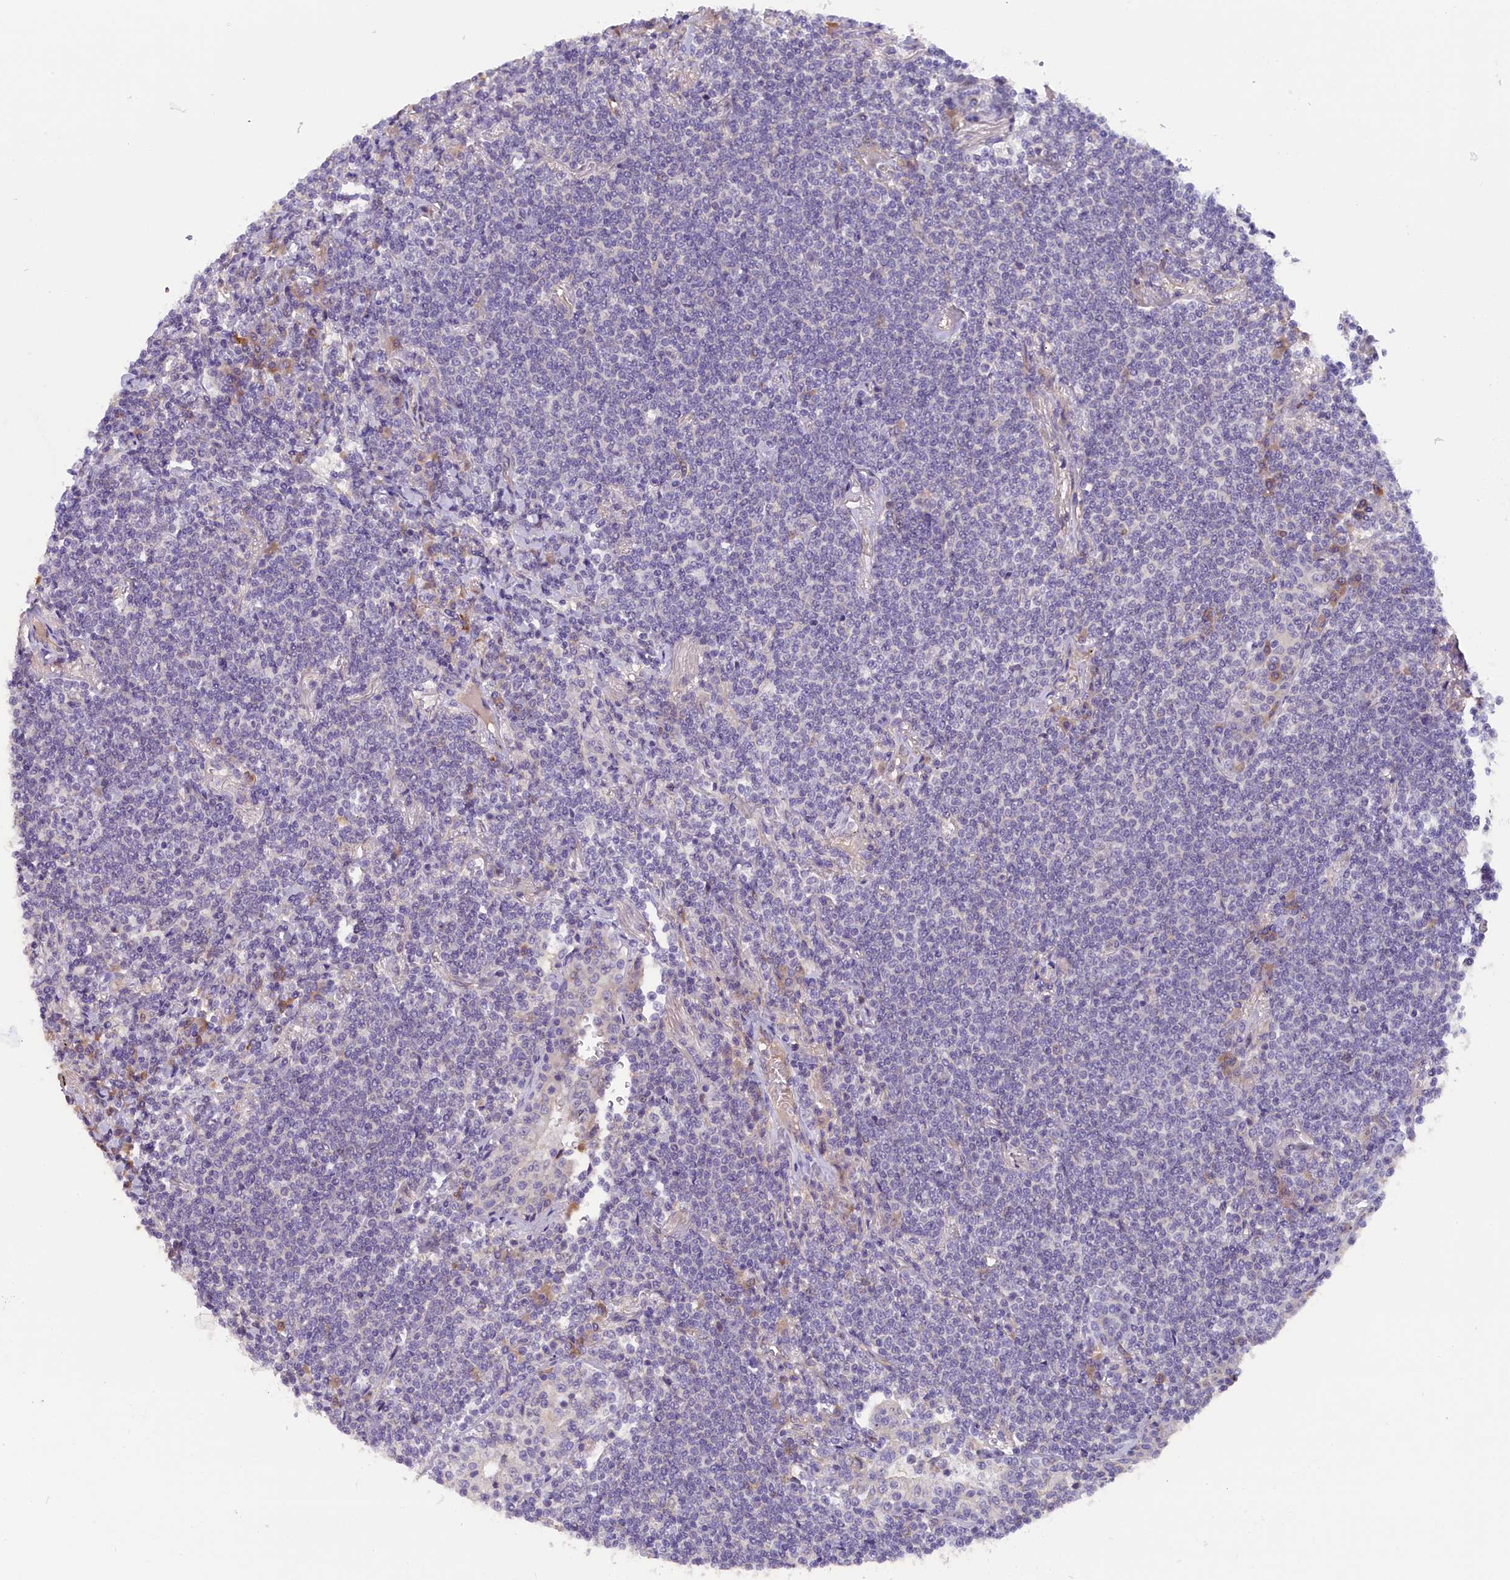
{"staining": {"intensity": "negative", "quantity": "none", "location": "none"}, "tissue": "lymphoma", "cell_type": "Tumor cells", "image_type": "cancer", "snomed": [{"axis": "morphology", "description": "Malignant lymphoma, non-Hodgkin's type, Low grade"}, {"axis": "topography", "description": "Lung"}], "caption": "An immunohistochemistry photomicrograph of lymphoma is shown. There is no staining in tumor cells of lymphoma. (Immunohistochemistry, brightfield microscopy, high magnification).", "gene": "CCDC32", "patient": {"sex": "female", "age": 71}}